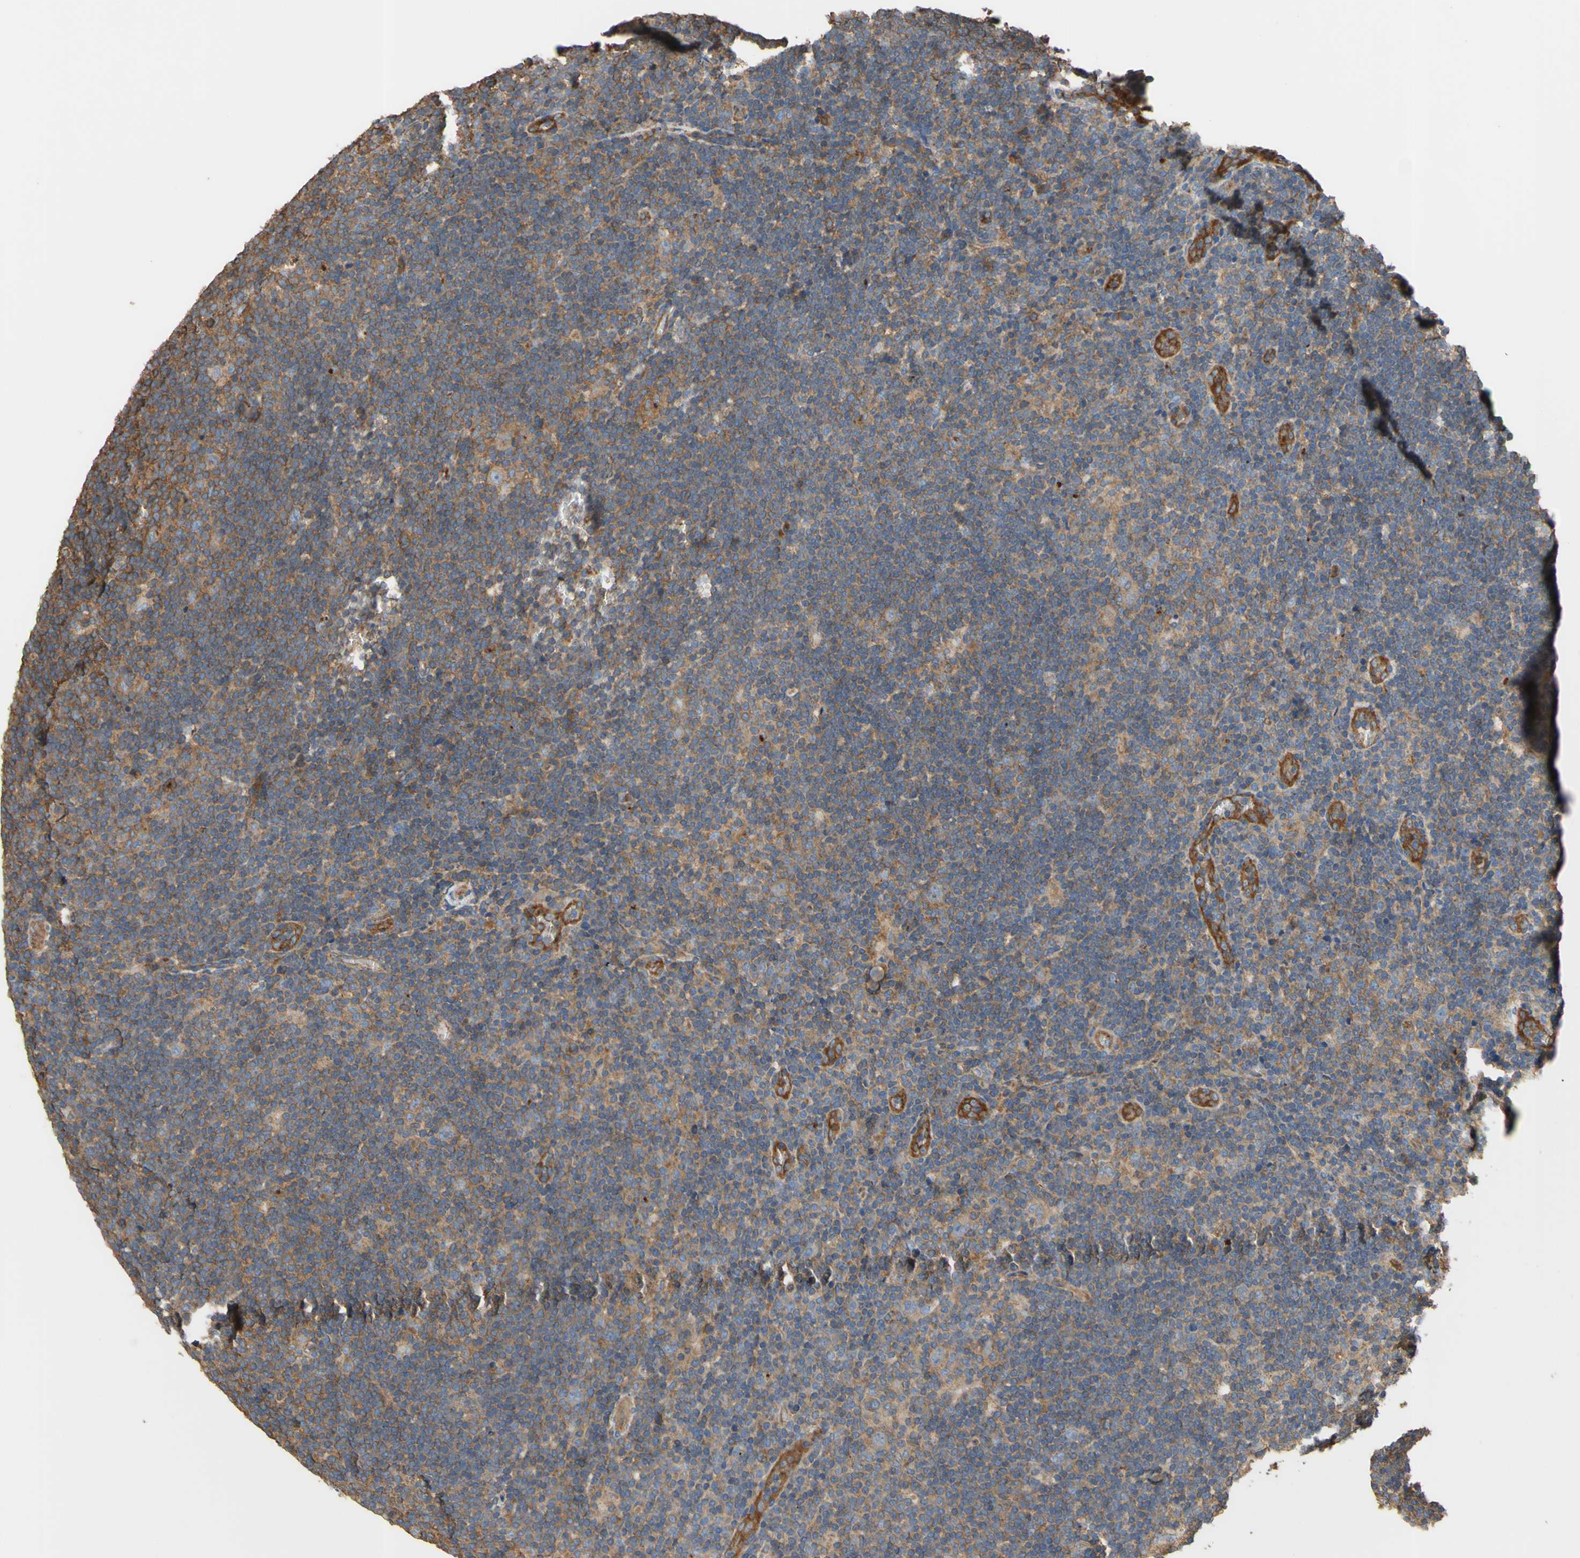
{"staining": {"intensity": "weak", "quantity": "25%-75%", "location": "cytoplasmic/membranous"}, "tissue": "lymphoma", "cell_type": "Tumor cells", "image_type": "cancer", "snomed": [{"axis": "morphology", "description": "Hodgkin's disease, NOS"}, {"axis": "topography", "description": "Lymph node"}], "caption": "Weak cytoplasmic/membranous staining for a protein is identified in approximately 25%-75% of tumor cells of Hodgkin's disease using immunohistochemistry.", "gene": "CTTN", "patient": {"sex": "female", "age": 57}}